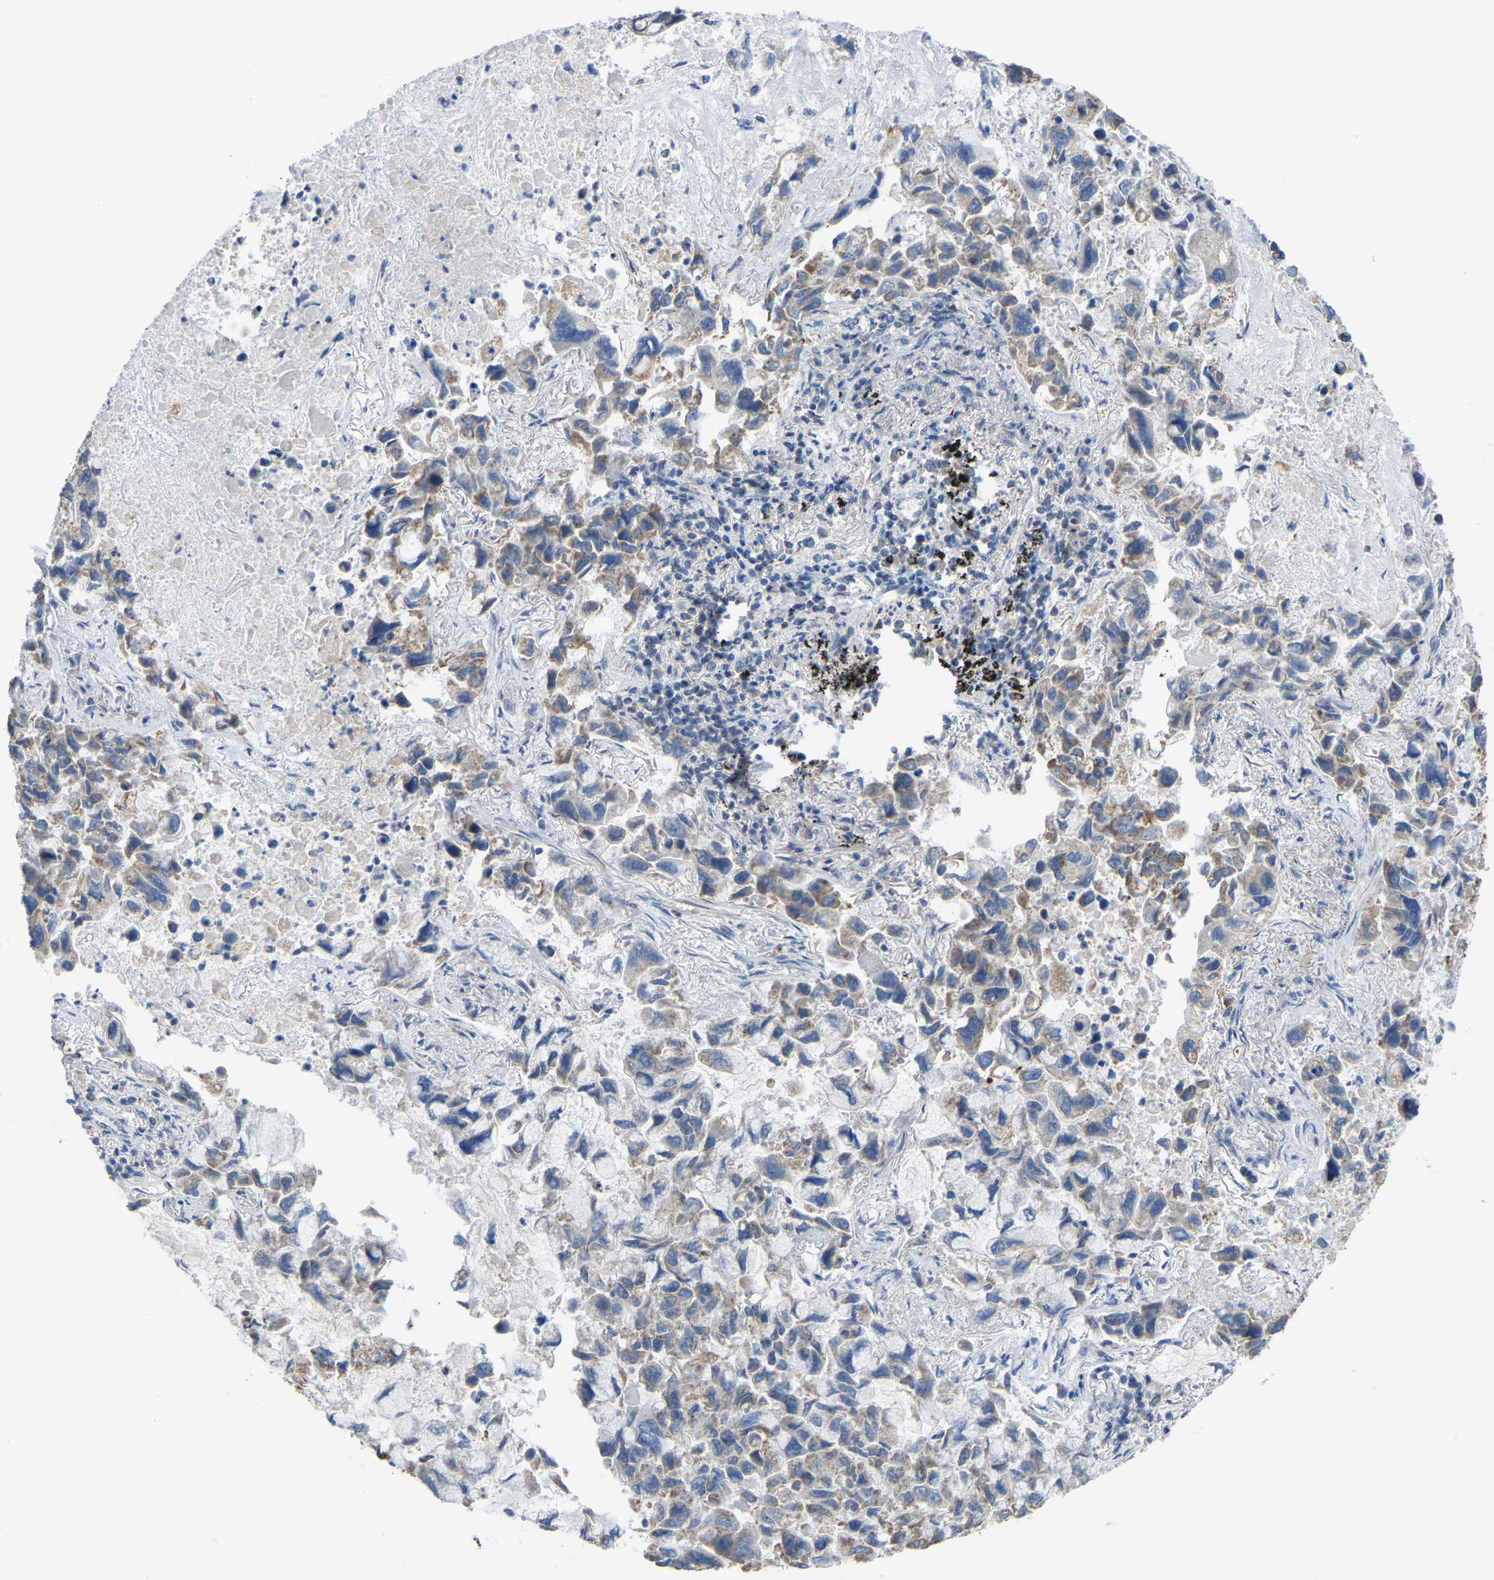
{"staining": {"intensity": "moderate", "quantity": "25%-75%", "location": "cytoplasmic/membranous"}, "tissue": "lung cancer", "cell_type": "Tumor cells", "image_type": "cancer", "snomed": [{"axis": "morphology", "description": "Adenocarcinoma, NOS"}, {"axis": "topography", "description": "Lung"}], "caption": "Moderate cytoplasmic/membranous protein staining is appreciated in approximately 25%-75% of tumor cells in adenocarcinoma (lung).", "gene": "SERPINB5", "patient": {"sex": "male", "age": 64}}